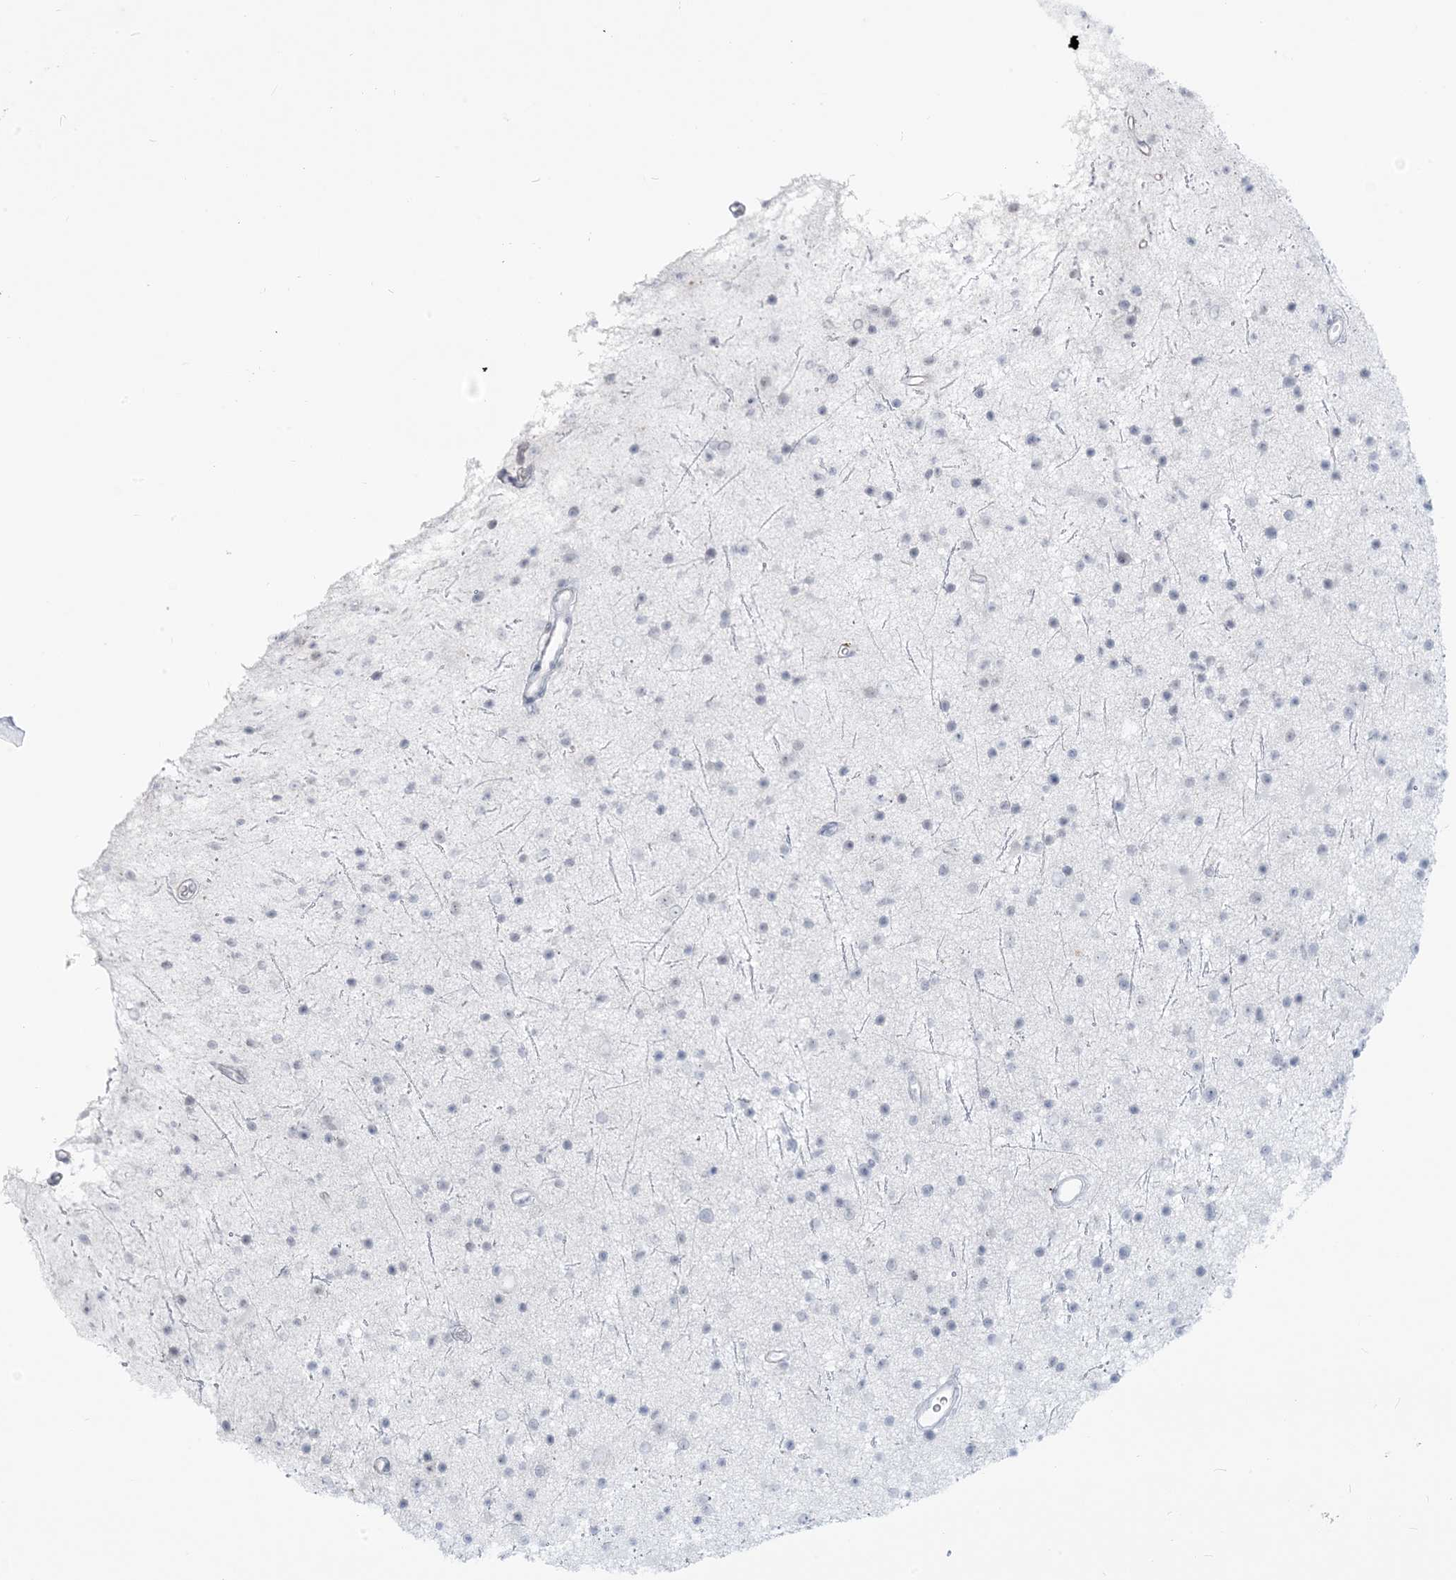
{"staining": {"intensity": "negative", "quantity": "none", "location": "none"}, "tissue": "glioma", "cell_type": "Tumor cells", "image_type": "cancer", "snomed": [{"axis": "morphology", "description": "Glioma, malignant, Low grade"}, {"axis": "topography", "description": "Cerebral cortex"}], "caption": "Immunohistochemistry (IHC) photomicrograph of human malignant low-grade glioma stained for a protein (brown), which demonstrates no staining in tumor cells.", "gene": "SCML1", "patient": {"sex": "female", "age": 39}}